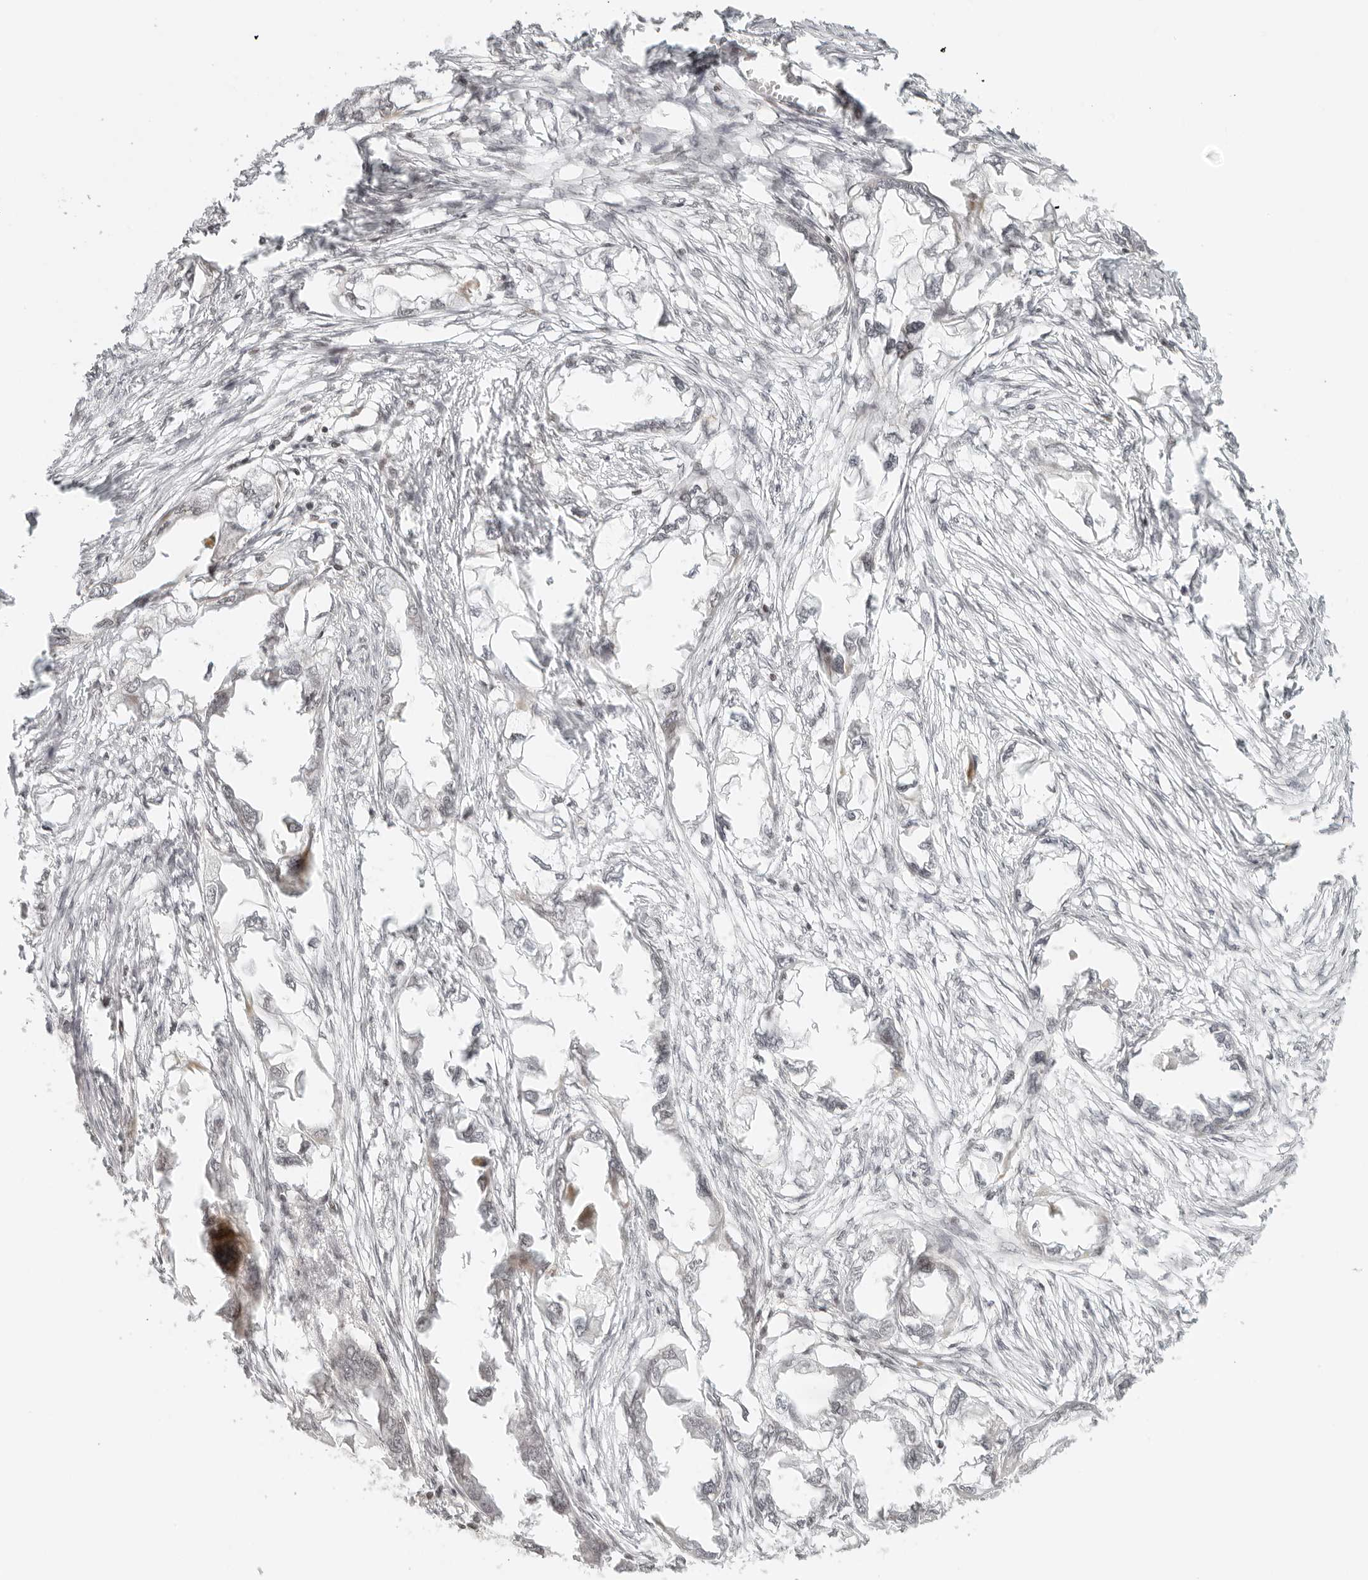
{"staining": {"intensity": "negative", "quantity": "none", "location": "none"}, "tissue": "endometrial cancer", "cell_type": "Tumor cells", "image_type": "cancer", "snomed": [{"axis": "morphology", "description": "Adenocarcinoma, NOS"}, {"axis": "morphology", "description": "Adenocarcinoma, metastatic, NOS"}, {"axis": "topography", "description": "Adipose tissue"}, {"axis": "topography", "description": "Endometrium"}], "caption": "Protein analysis of endometrial cancer reveals no significant positivity in tumor cells. (Brightfield microscopy of DAB immunohistochemistry (IHC) at high magnification).", "gene": "ZNF407", "patient": {"sex": "female", "age": 67}}